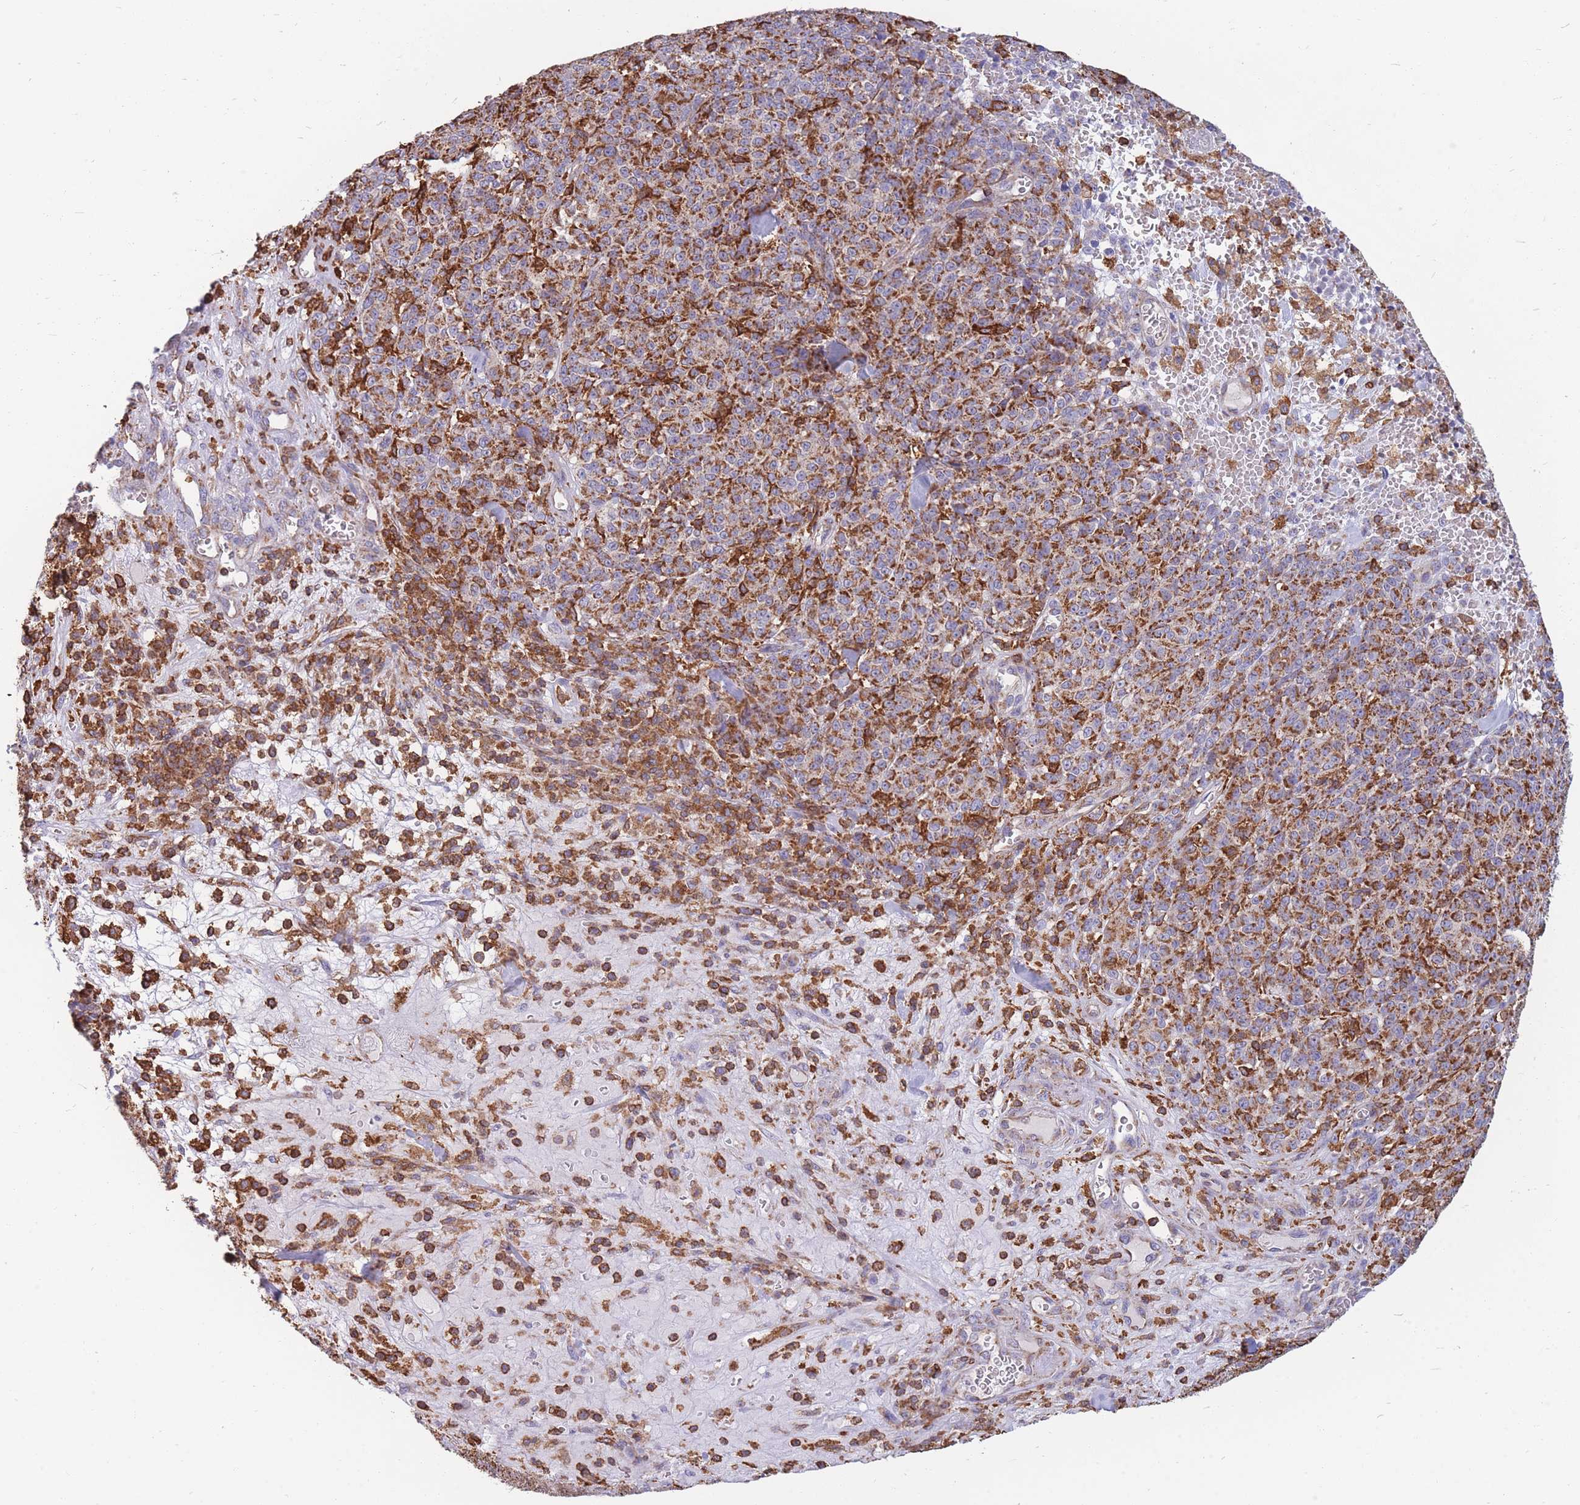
{"staining": {"intensity": "moderate", "quantity": ">75%", "location": "cytoplasmic/membranous"}, "tissue": "melanoma", "cell_type": "Tumor cells", "image_type": "cancer", "snomed": [{"axis": "morphology", "description": "Normal tissue, NOS"}, {"axis": "morphology", "description": "Malignant melanoma, NOS"}, {"axis": "topography", "description": "Skin"}], "caption": "Protein analysis of malignant melanoma tissue reveals moderate cytoplasmic/membranous staining in approximately >75% of tumor cells.", "gene": "MRPL54", "patient": {"sex": "female", "age": 34}}